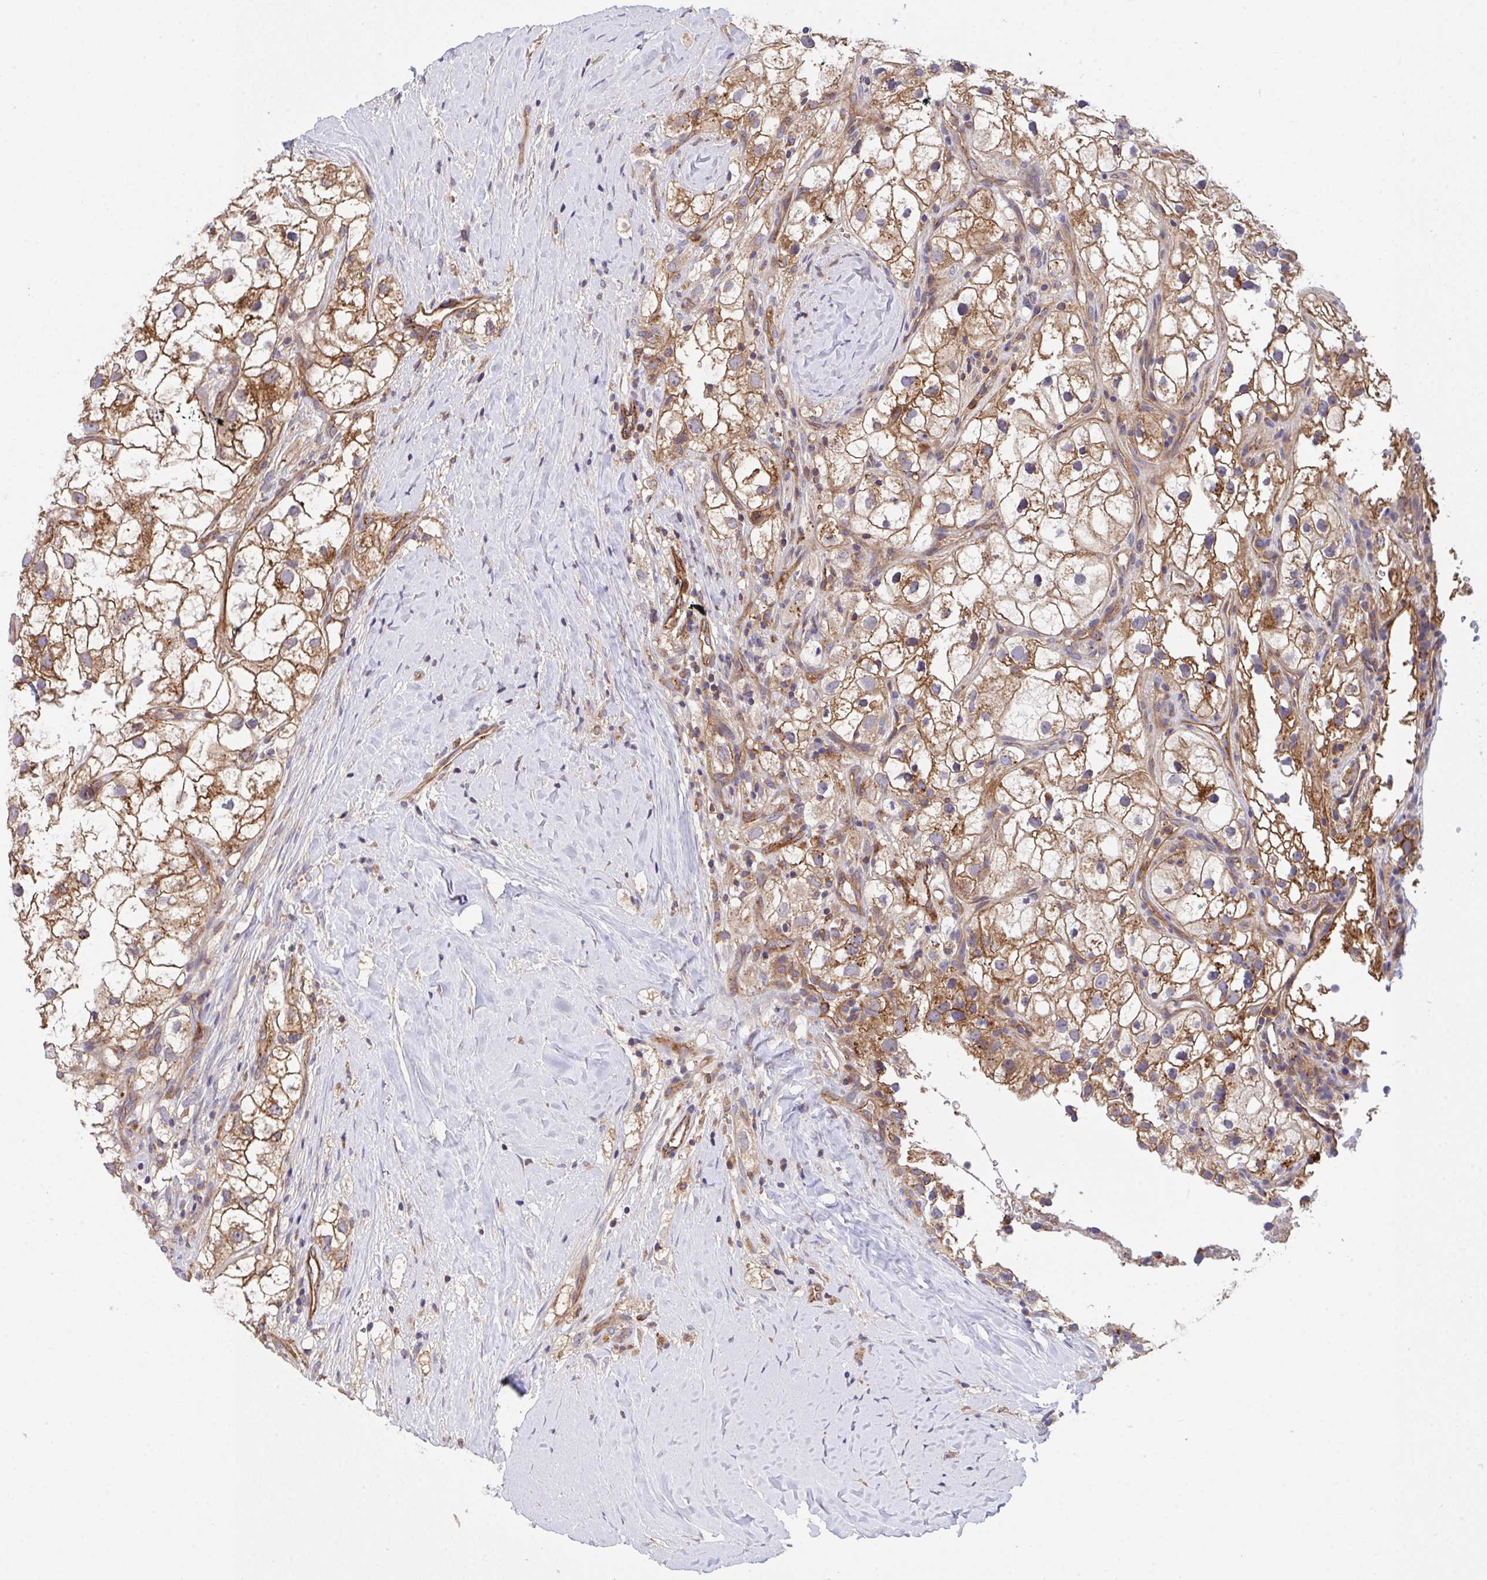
{"staining": {"intensity": "moderate", "quantity": ">75%", "location": "cytoplasmic/membranous"}, "tissue": "renal cancer", "cell_type": "Tumor cells", "image_type": "cancer", "snomed": [{"axis": "morphology", "description": "Adenocarcinoma, NOS"}, {"axis": "topography", "description": "Kidney"}], "caption": "This photomicrograph reveals renal adenocarcinoma stained with immunohistochemistry to label a protein in brown. The cytoplasmic/membranous of tumor cells show moderate positivity for the protein. Nuclei are counter-stained blue.", "gene": "C4orf36", "patient": {"sex": "male", "age": 59}}